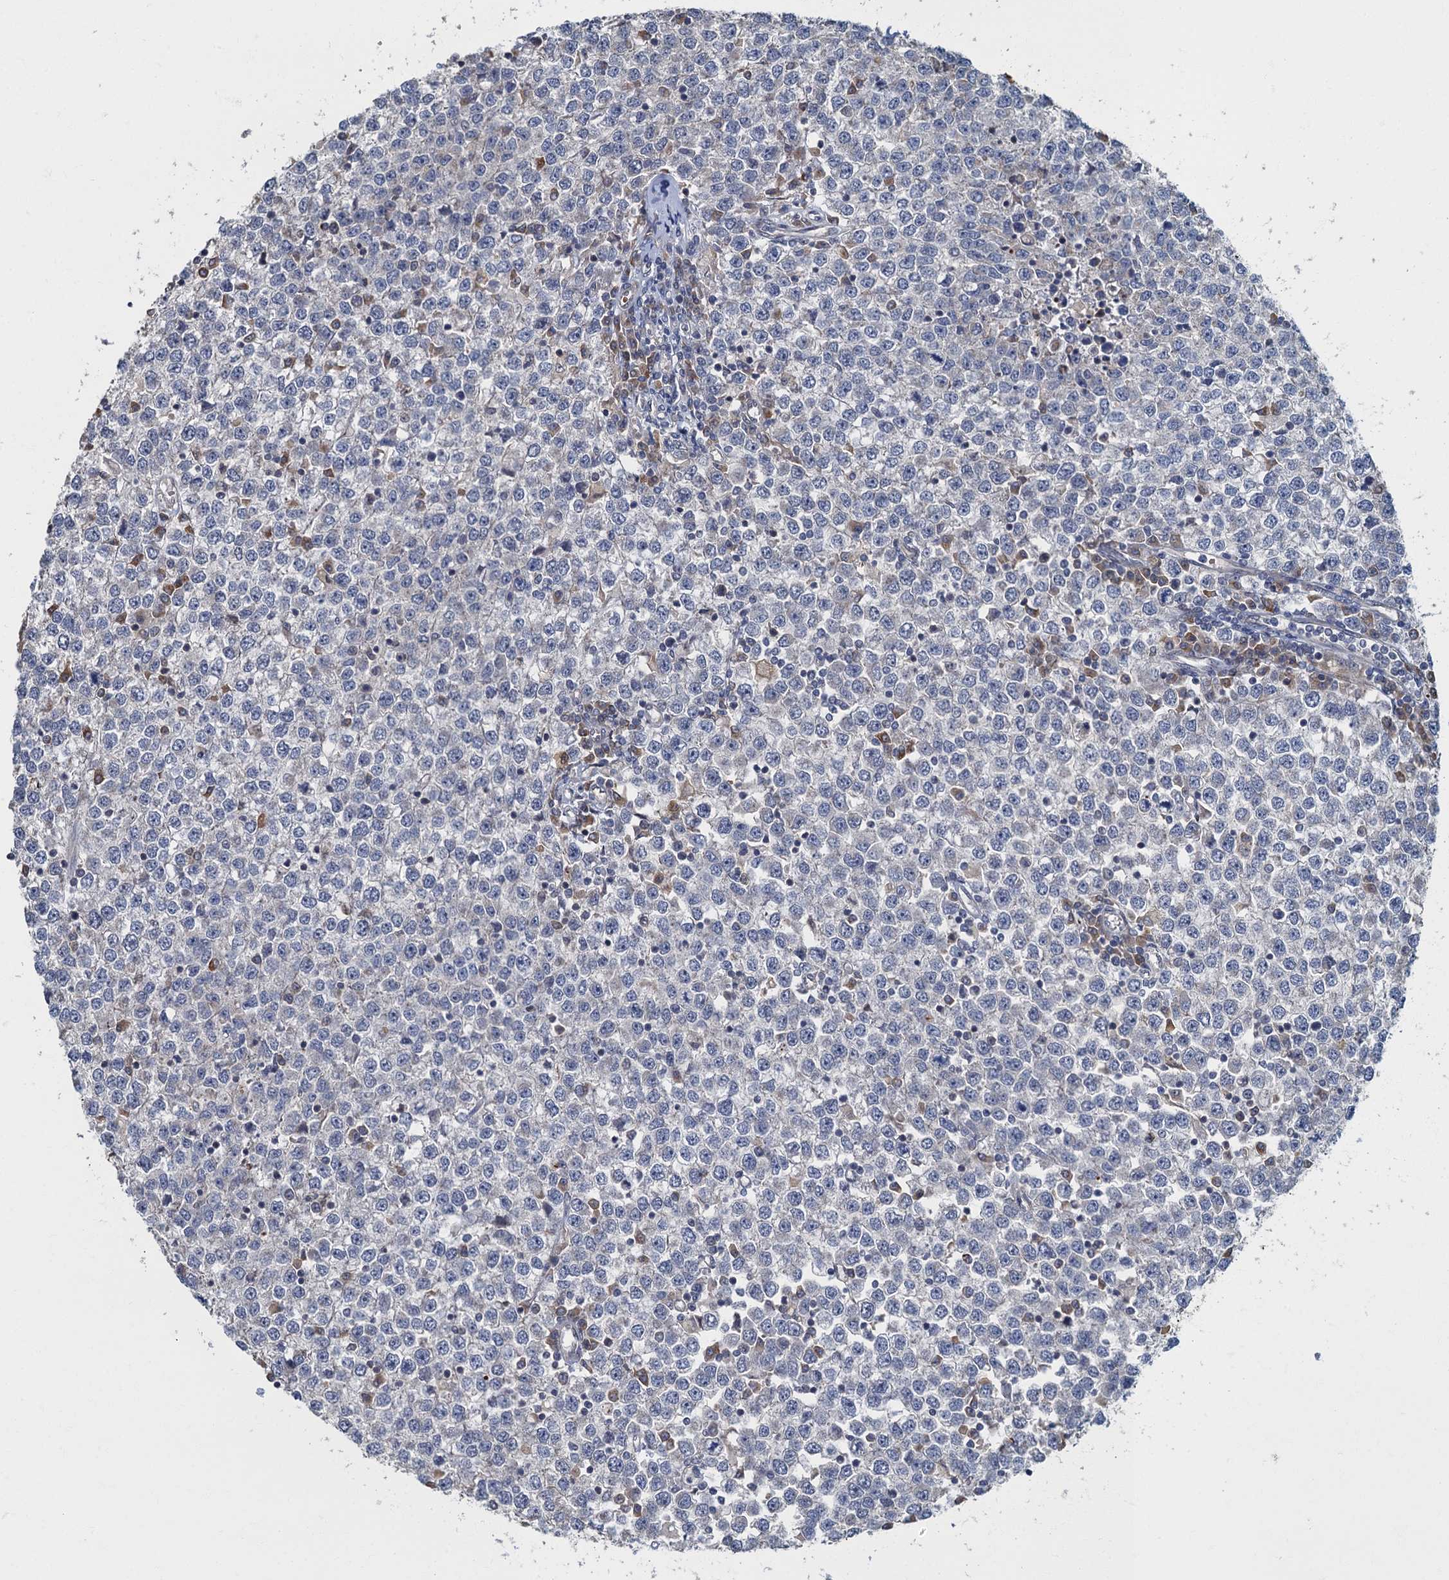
{"staining": {"intensity": "negative", "quantity": "none", "location": "none"}, "tissue": "testis cancer", "cell_type": "Tumor cells", "image_type": "cancer", "snomed": [{"axis": "morphology", "description": "Seminoma, NOS"}, {"axis": "topography", "description": "Testis"}], "caption": "DAB (3,3'-diaminobenzidine) immunohistochemical staining of testis seminoma exhibits no significant staining in tumor cells.", "gene": "TBCK", "patient": {"sex": "male", "age": 65}}